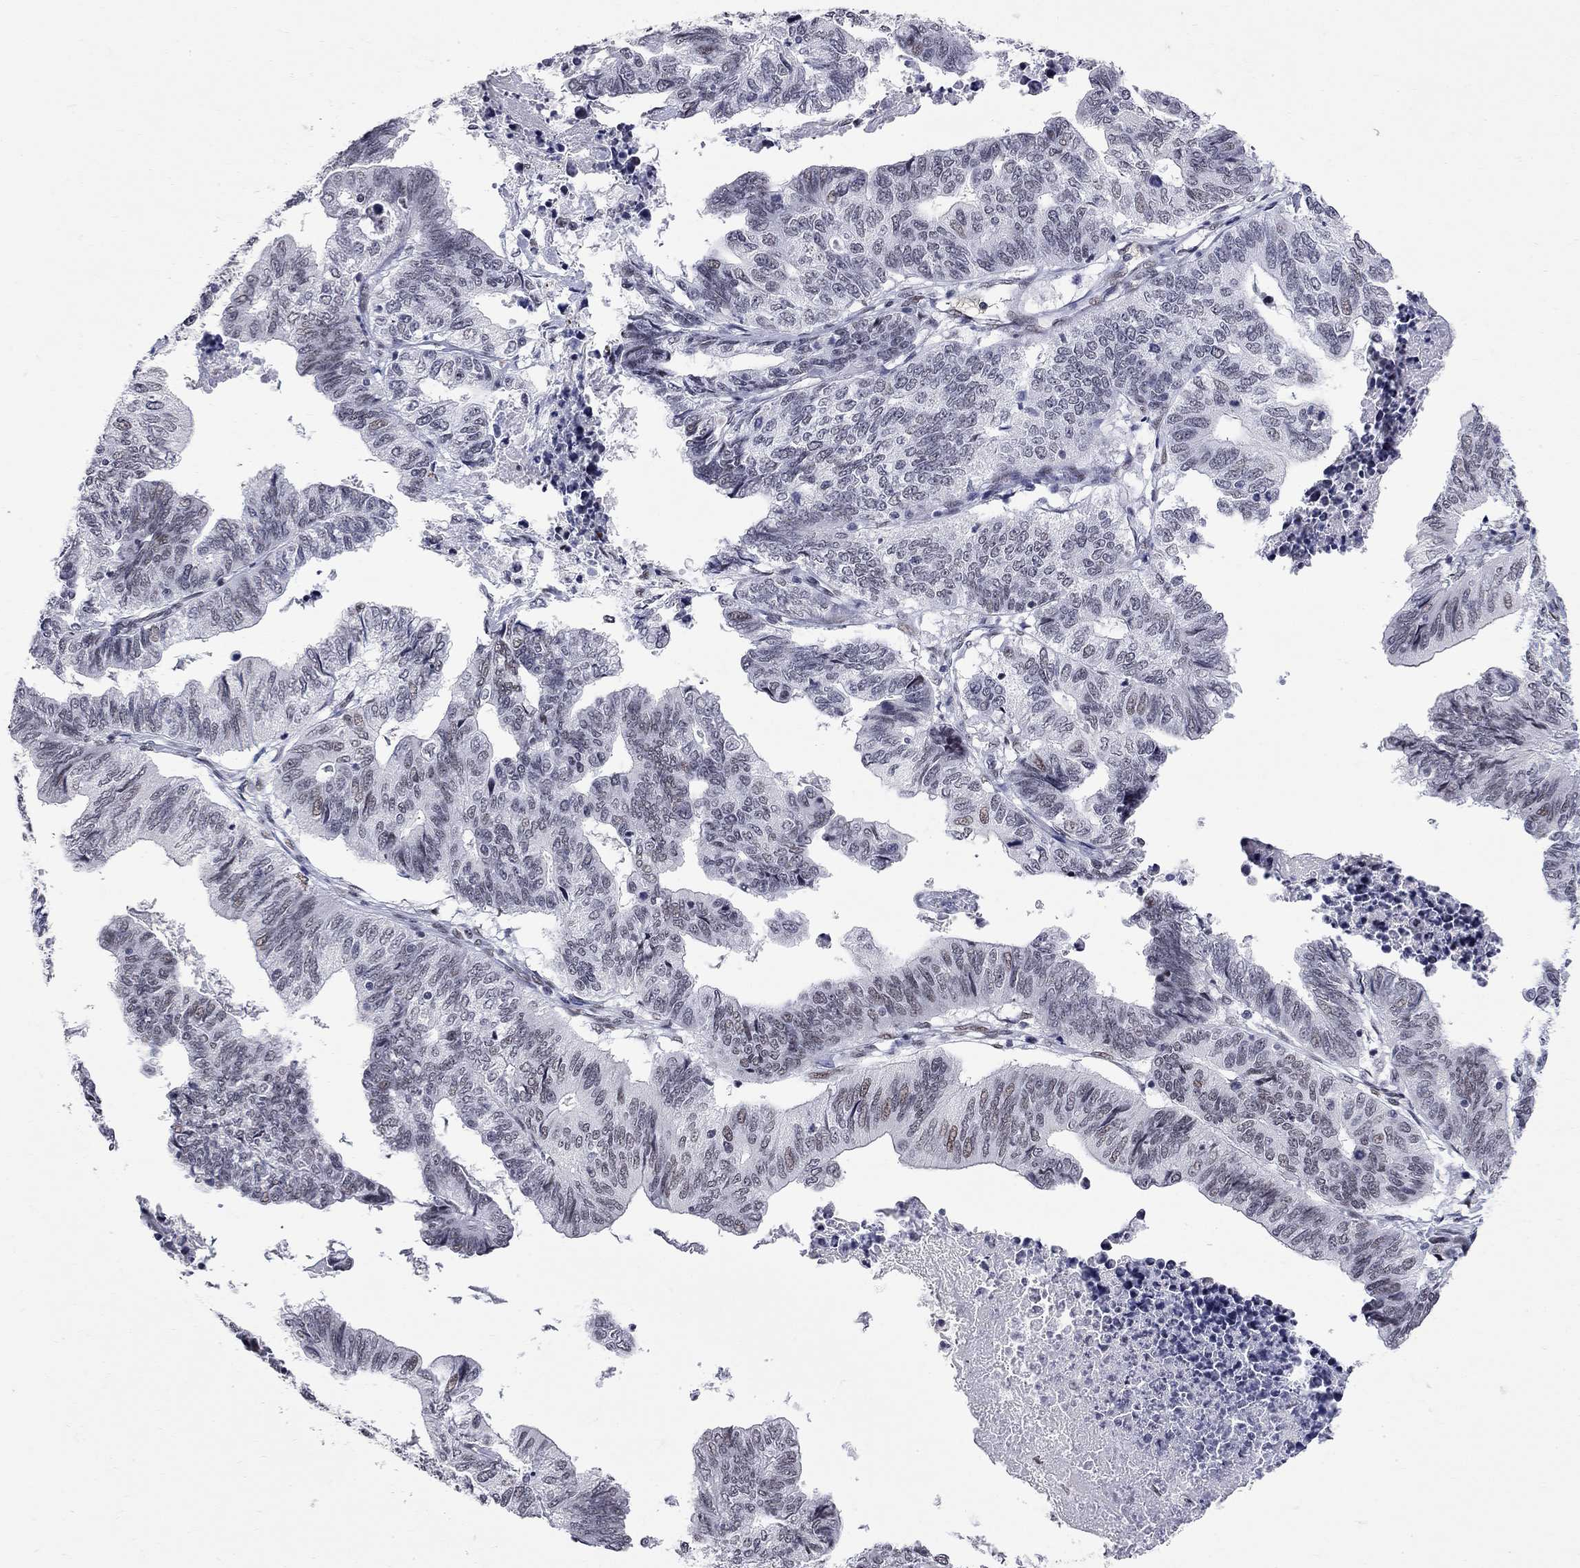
{"staining": {"intensity": "weak", "quantity": "<25%", "location": "nuclear"}, "tissue": "stomach cancer", "cell_type": "Tumor cells", "image_type": "cancer", "snomed": [{"axis": "morphology", "description": "Adenocarcinoma, NOS"}, {"axis": "topography", "description": "Stomach, upper"}], "caption": "Immunohistochemical staining of stomach cancer exhibits no significant positivity in tumor cells.", "gene": "ZBTB47", "patient": {"sex": "female", "age": 67}}